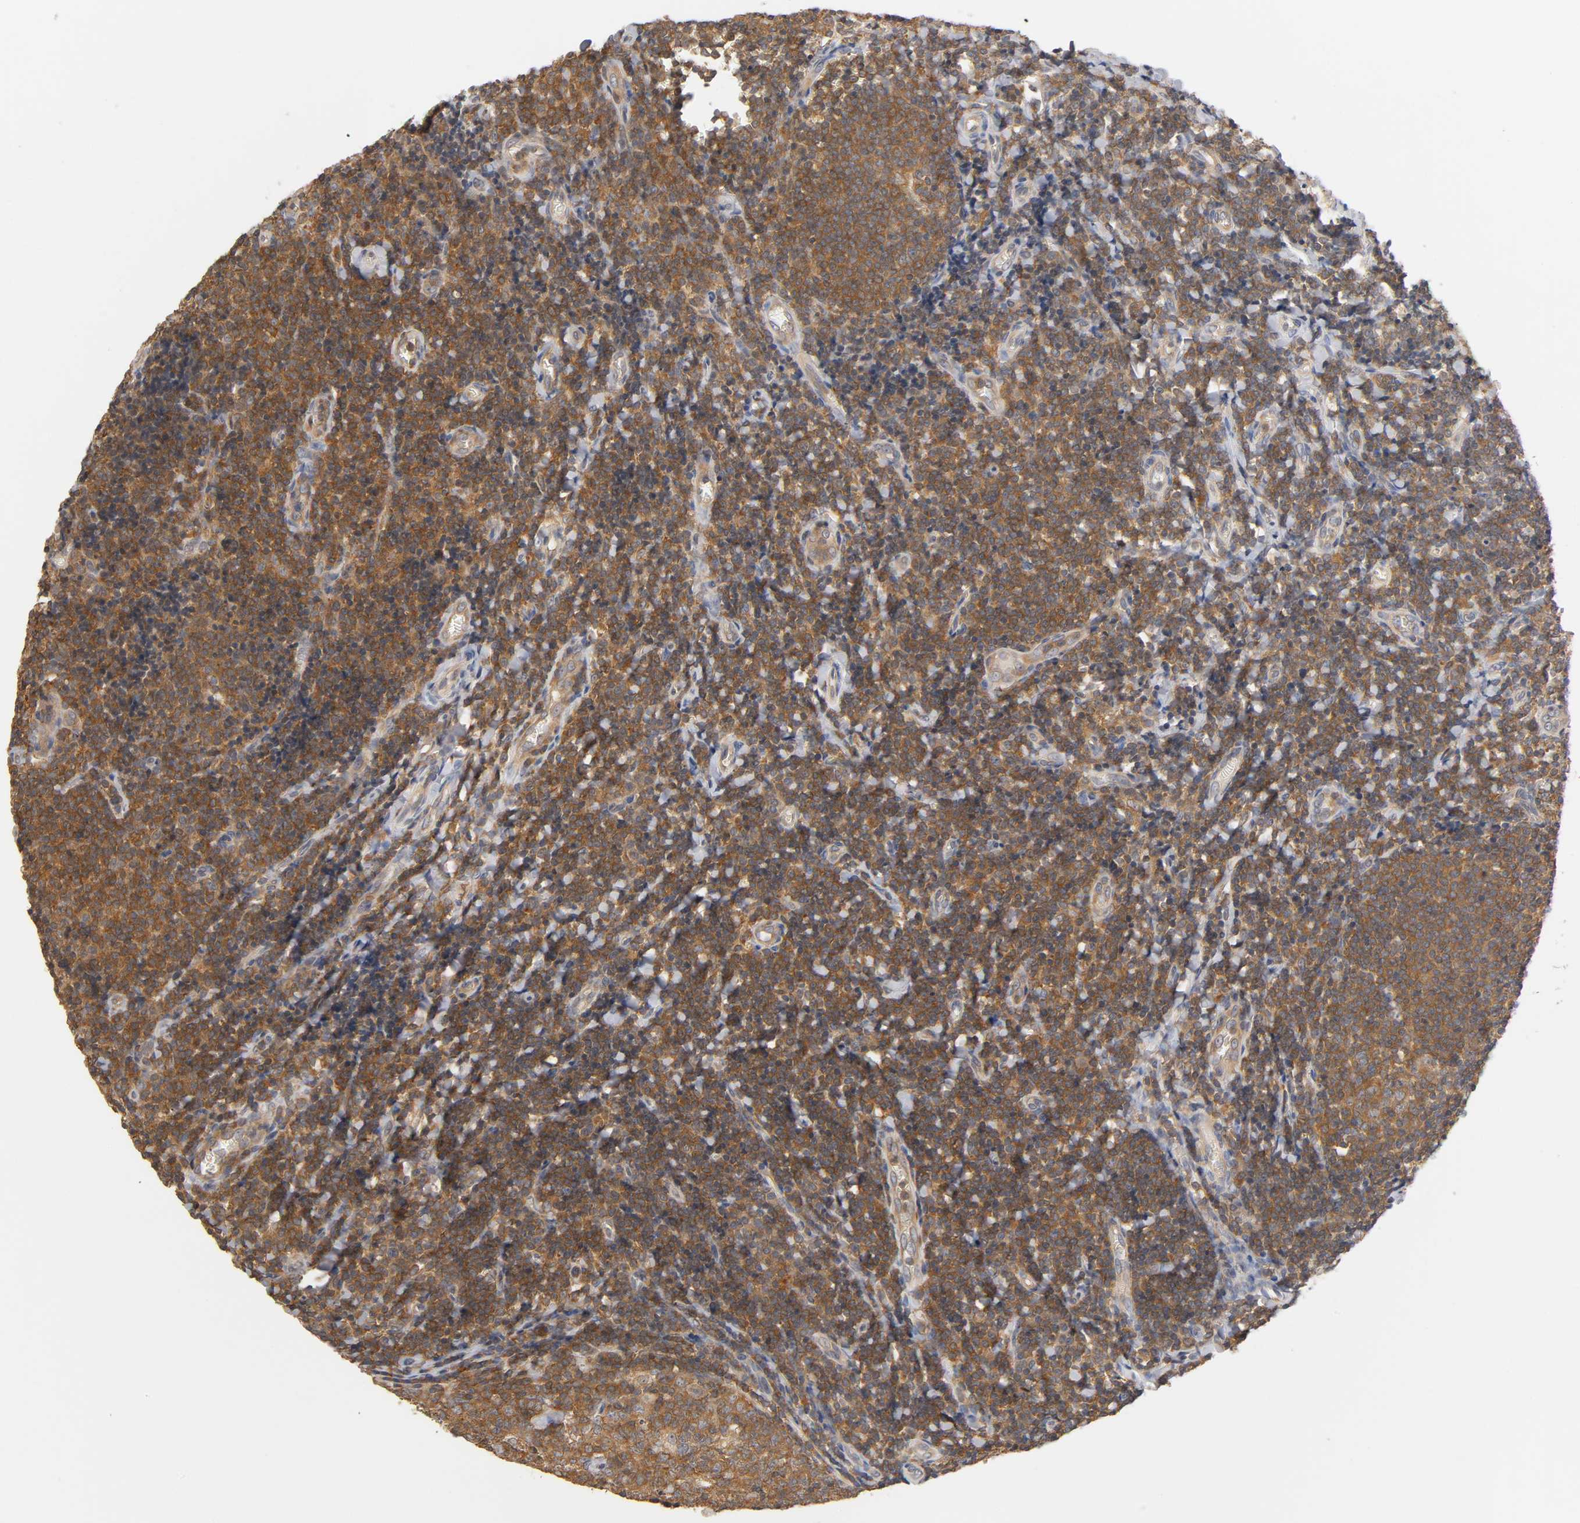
{"staining": {"intensity": "strong", "quantity": ">75%", "location": "cytoplasmic/membranous"}, "tissue": "tonsil", "cell_type": "Germinal center cells", "image_type": "normal", "snomed": [{"axis": "morphology", "description": "Normal tissue, NOS"}, {"axis": "topography", "description": "Tonsil"}], "caption": "Immunohistochemical staining of normal tonsil exhibits high levels of strong cytoplasmic/membranous expression in approximately >75% of germinal center cells. (DAB (3,3'-diaminobenzidine) = brown stain, brightfield microscopy at high magnification).", "gene": "ACTR2", "patient": {"sex": "male", "age": 31}}